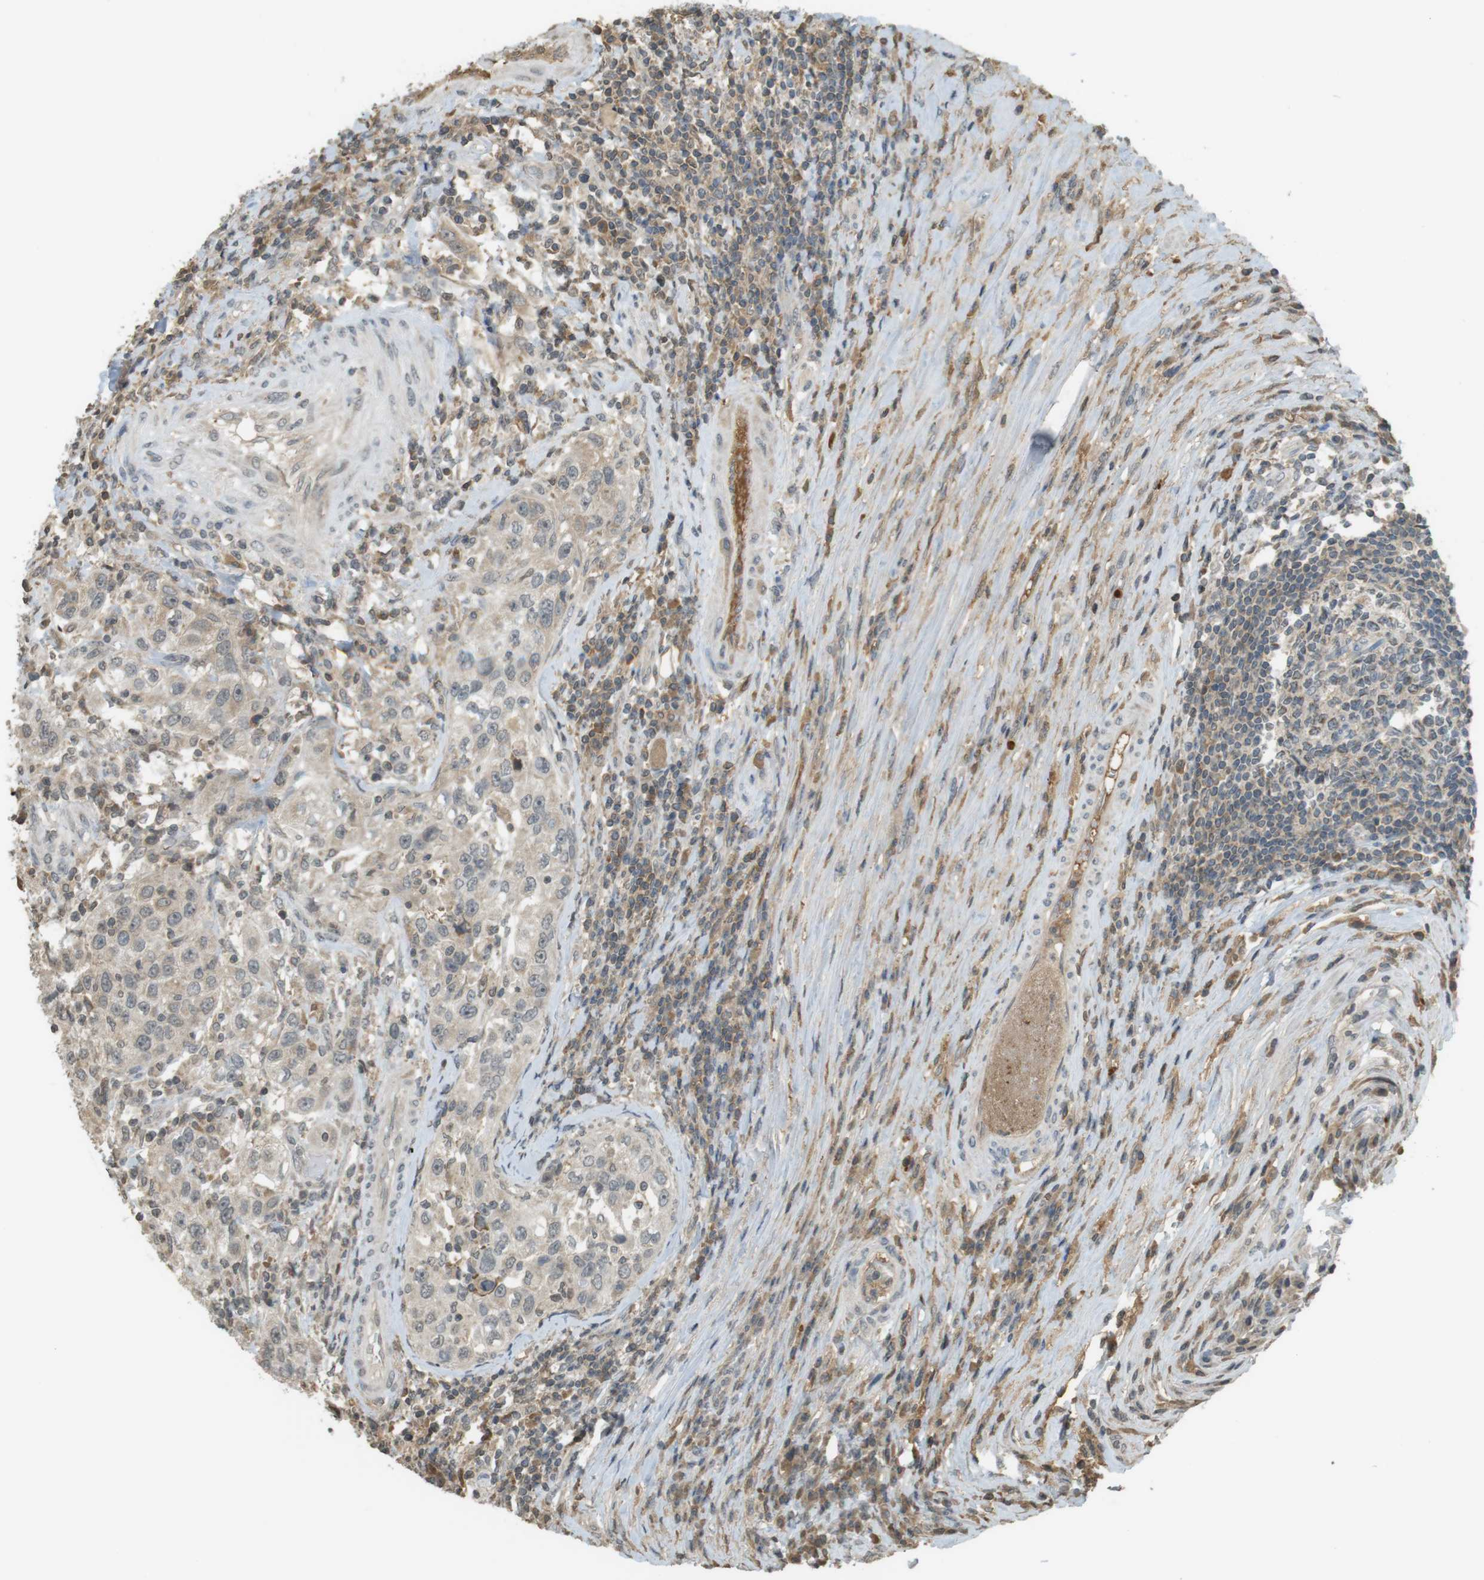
{"staining": {"intensity": "weak", "quantity": "<25%", "location": "cytoplasmic/membranous"}, "tissue": "urothelial cancer", "cell_type": "Tumor cells", "image_type": "cancer", "snomed": [{"axis": "morphology", "description": "Urothelial carcinoma, High grade"}, {"axis": "topography", "description": "Urinary bladder"}], "caption": "The photomicrograph displays no staining of tumor cells in high-grade urothelial carcinoma.", "gene": "SRR", "patient": {"sex": "female", "age": 80}}